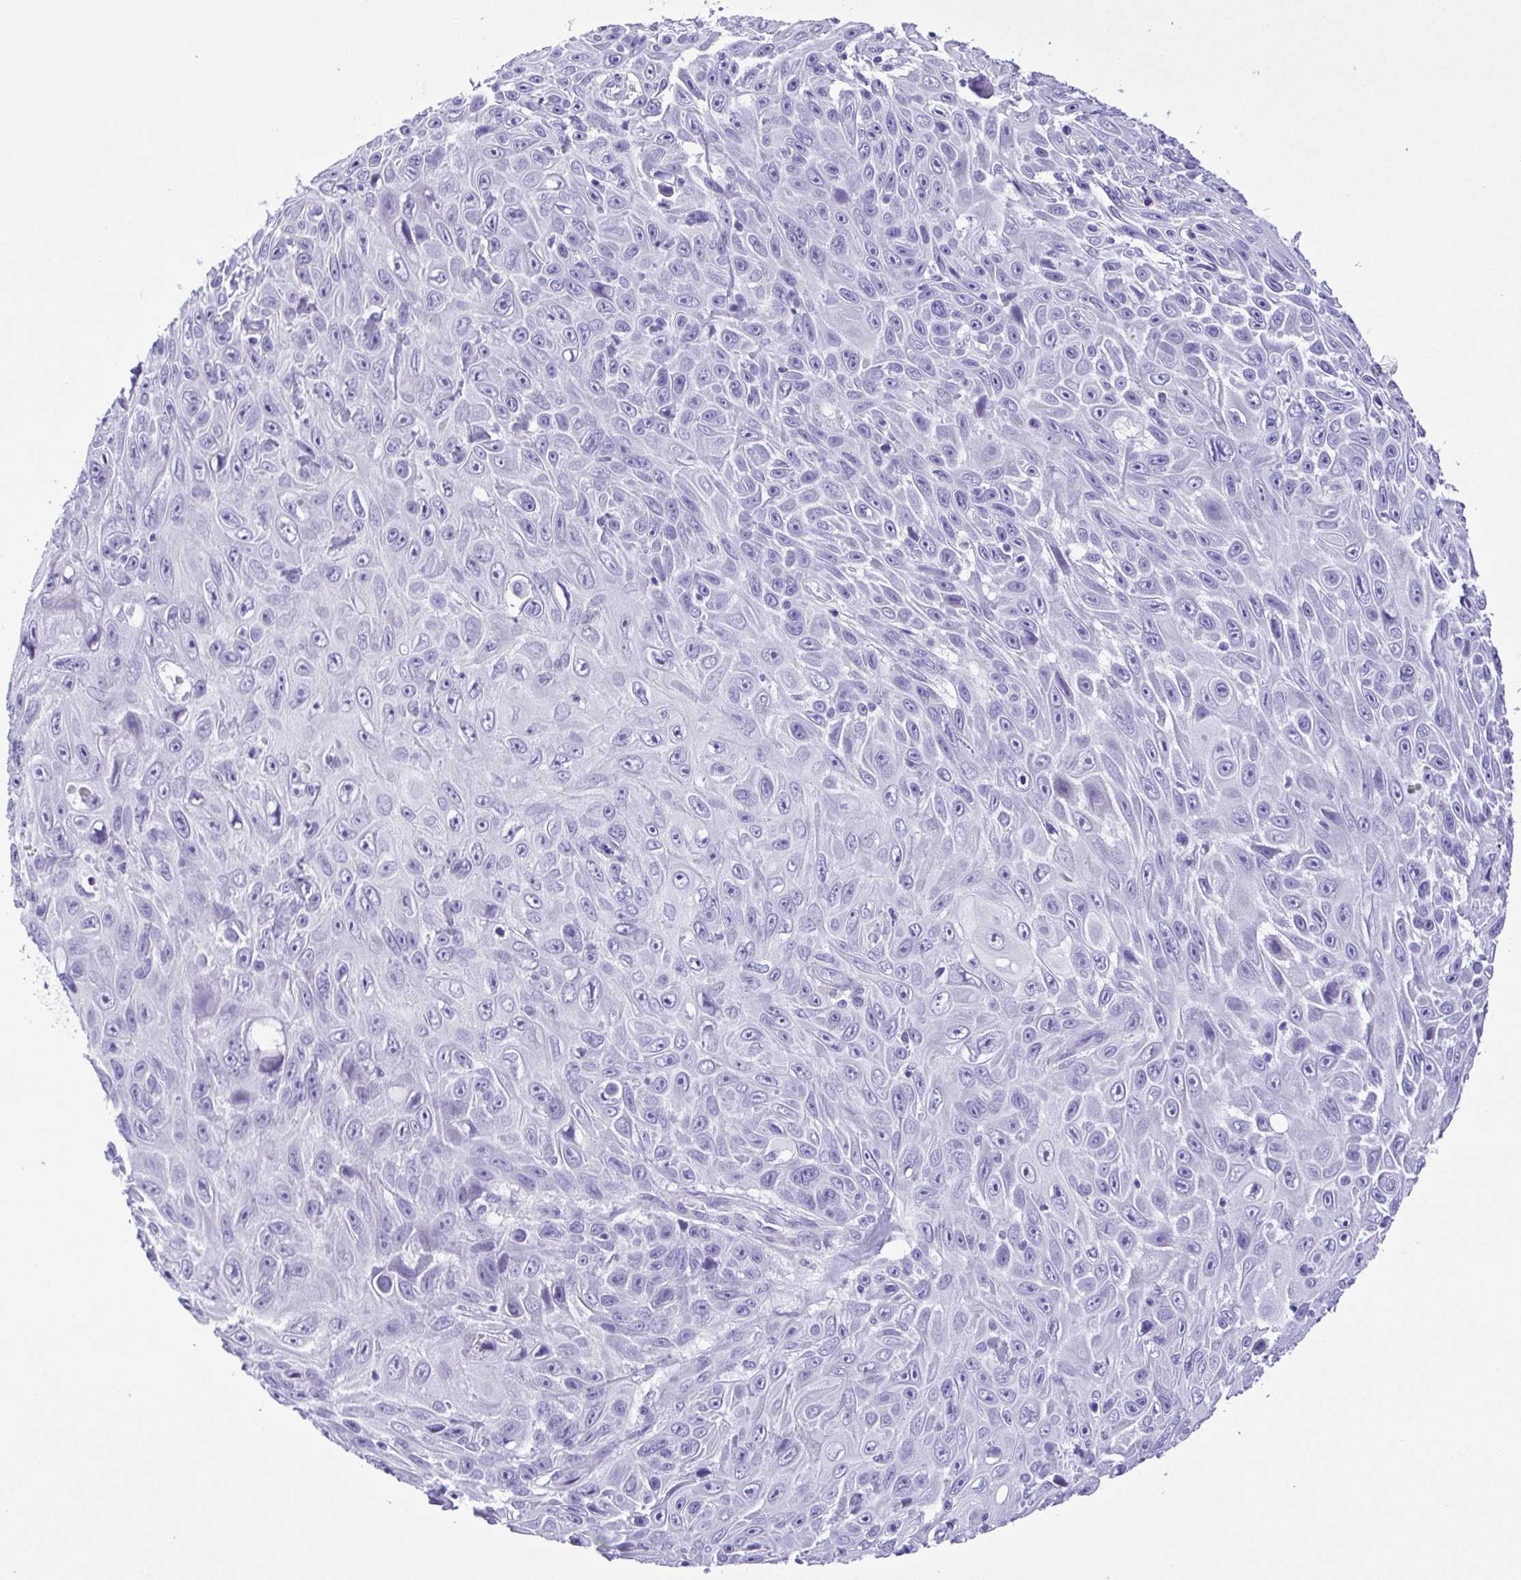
{"staining": {"intensity": "negative", "quantity": "none", "location": "none"}, "tissue": "skin cancer", "cell_type": "Tumor cells", "image_type": "cancer", "snomed": [{"axis": "morphology", "description": "Squamous cell carcinoma, NOS"}, {"axis": "topography", "description": "Skin"}], "caption": "Image shows no protein expression in tumor cells of squamous cell carcinoma (skin) tissue. (Brightfield microscopy of DAB immunohistochemistry at high magnification).", "gene": "PAK3", "patient": {"sex": "male", "age": 82}}